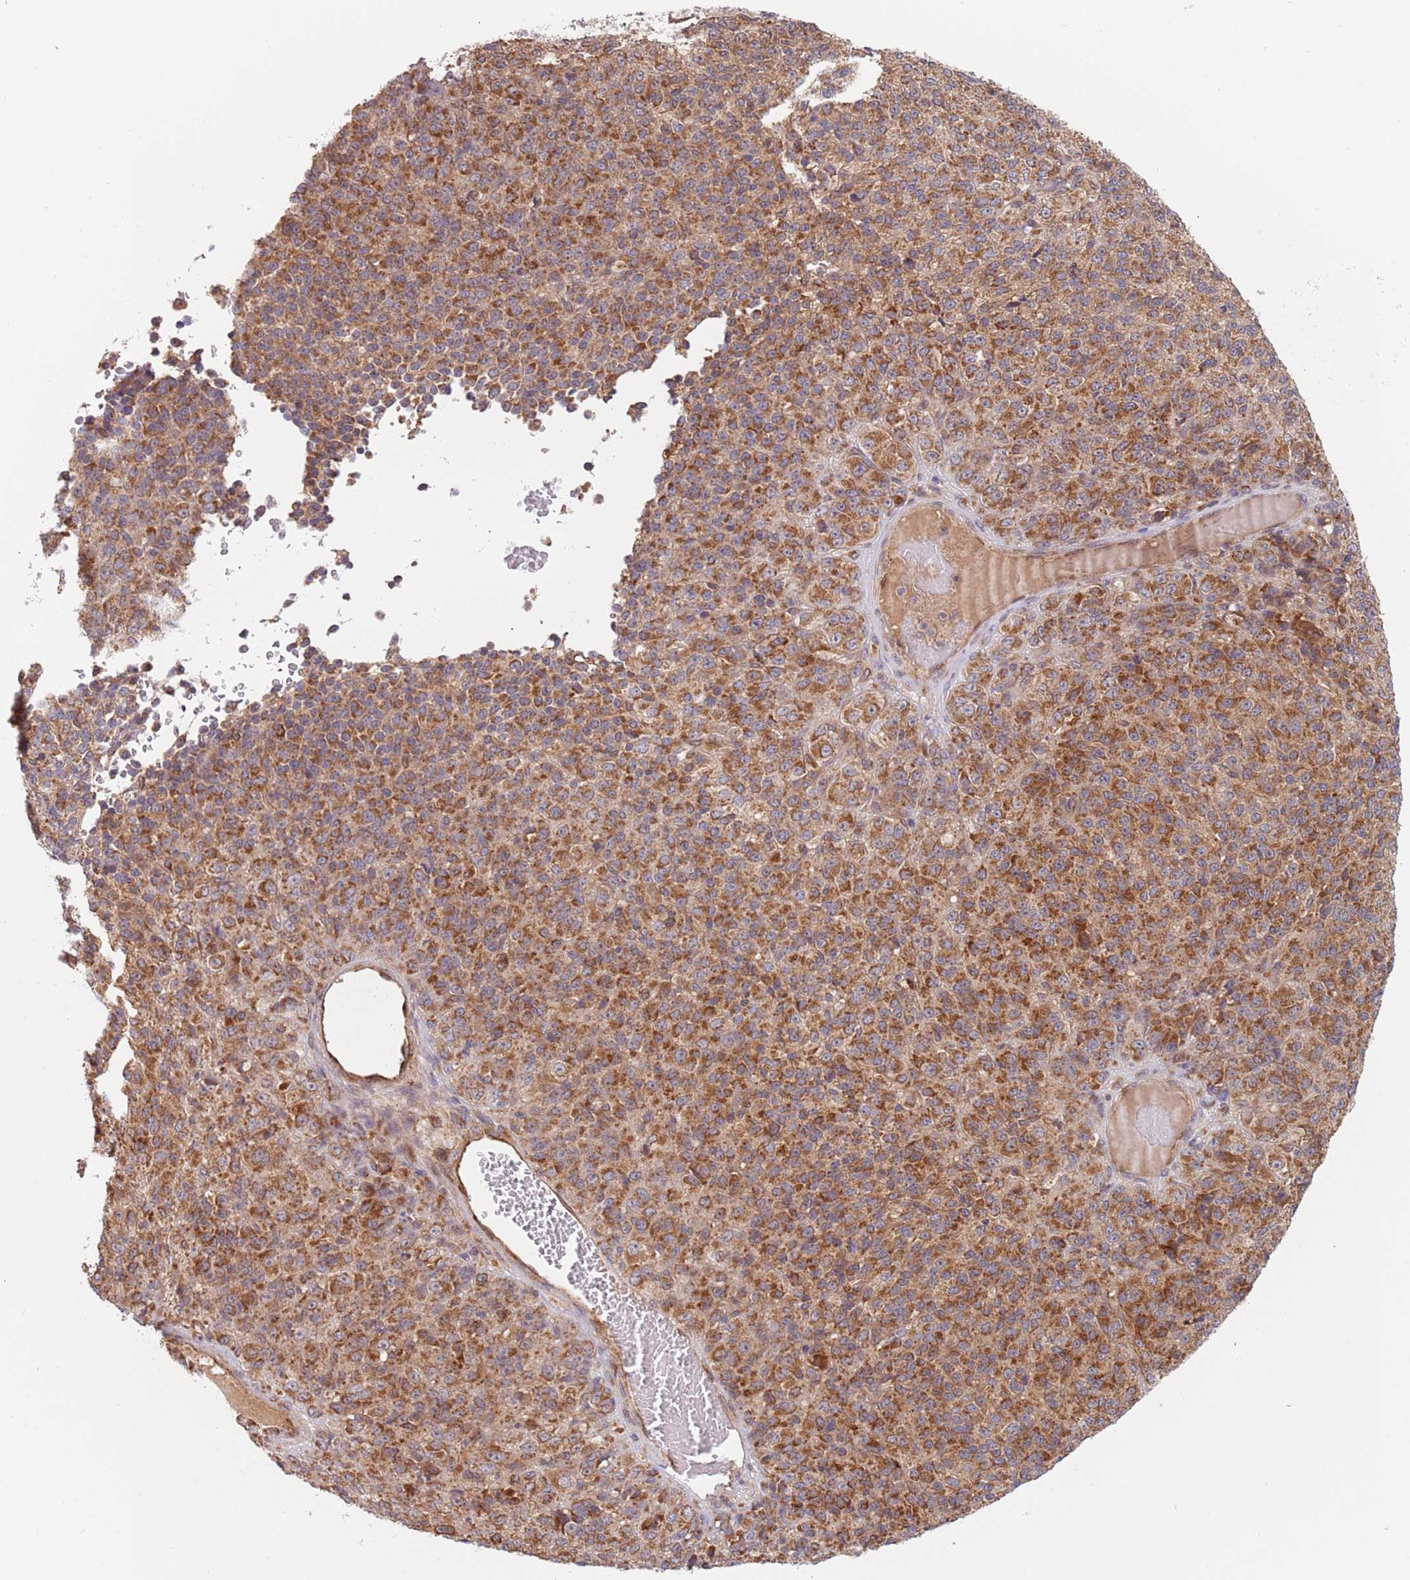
{"staining": {"intensity": "strong", "quantity": ">75%", "location": "cytoplasmic/membranous"}, "tissue": "melanoma", "cell_type": "Tumor cells", "image_type": "cancer", "snomed": [{"axis": "morphology", "description": "Malignant melanoma, Metastatic site"}, {"axis": "topography", "description": "Brain"}], "caption": "Protein staining by IHC shows strong cytoplasmic/membranous staining in approximately >75% of tumor cells in melanoma. The staining was performed using DAB (3,3'-diaminobenzidine) to visualize the protein expression in brown, while the nuclei were stained in blue with hematoxylin (Magnification: 20x).", "gene": "GUK1", "patient": {"sex": "female", "age": 56}}